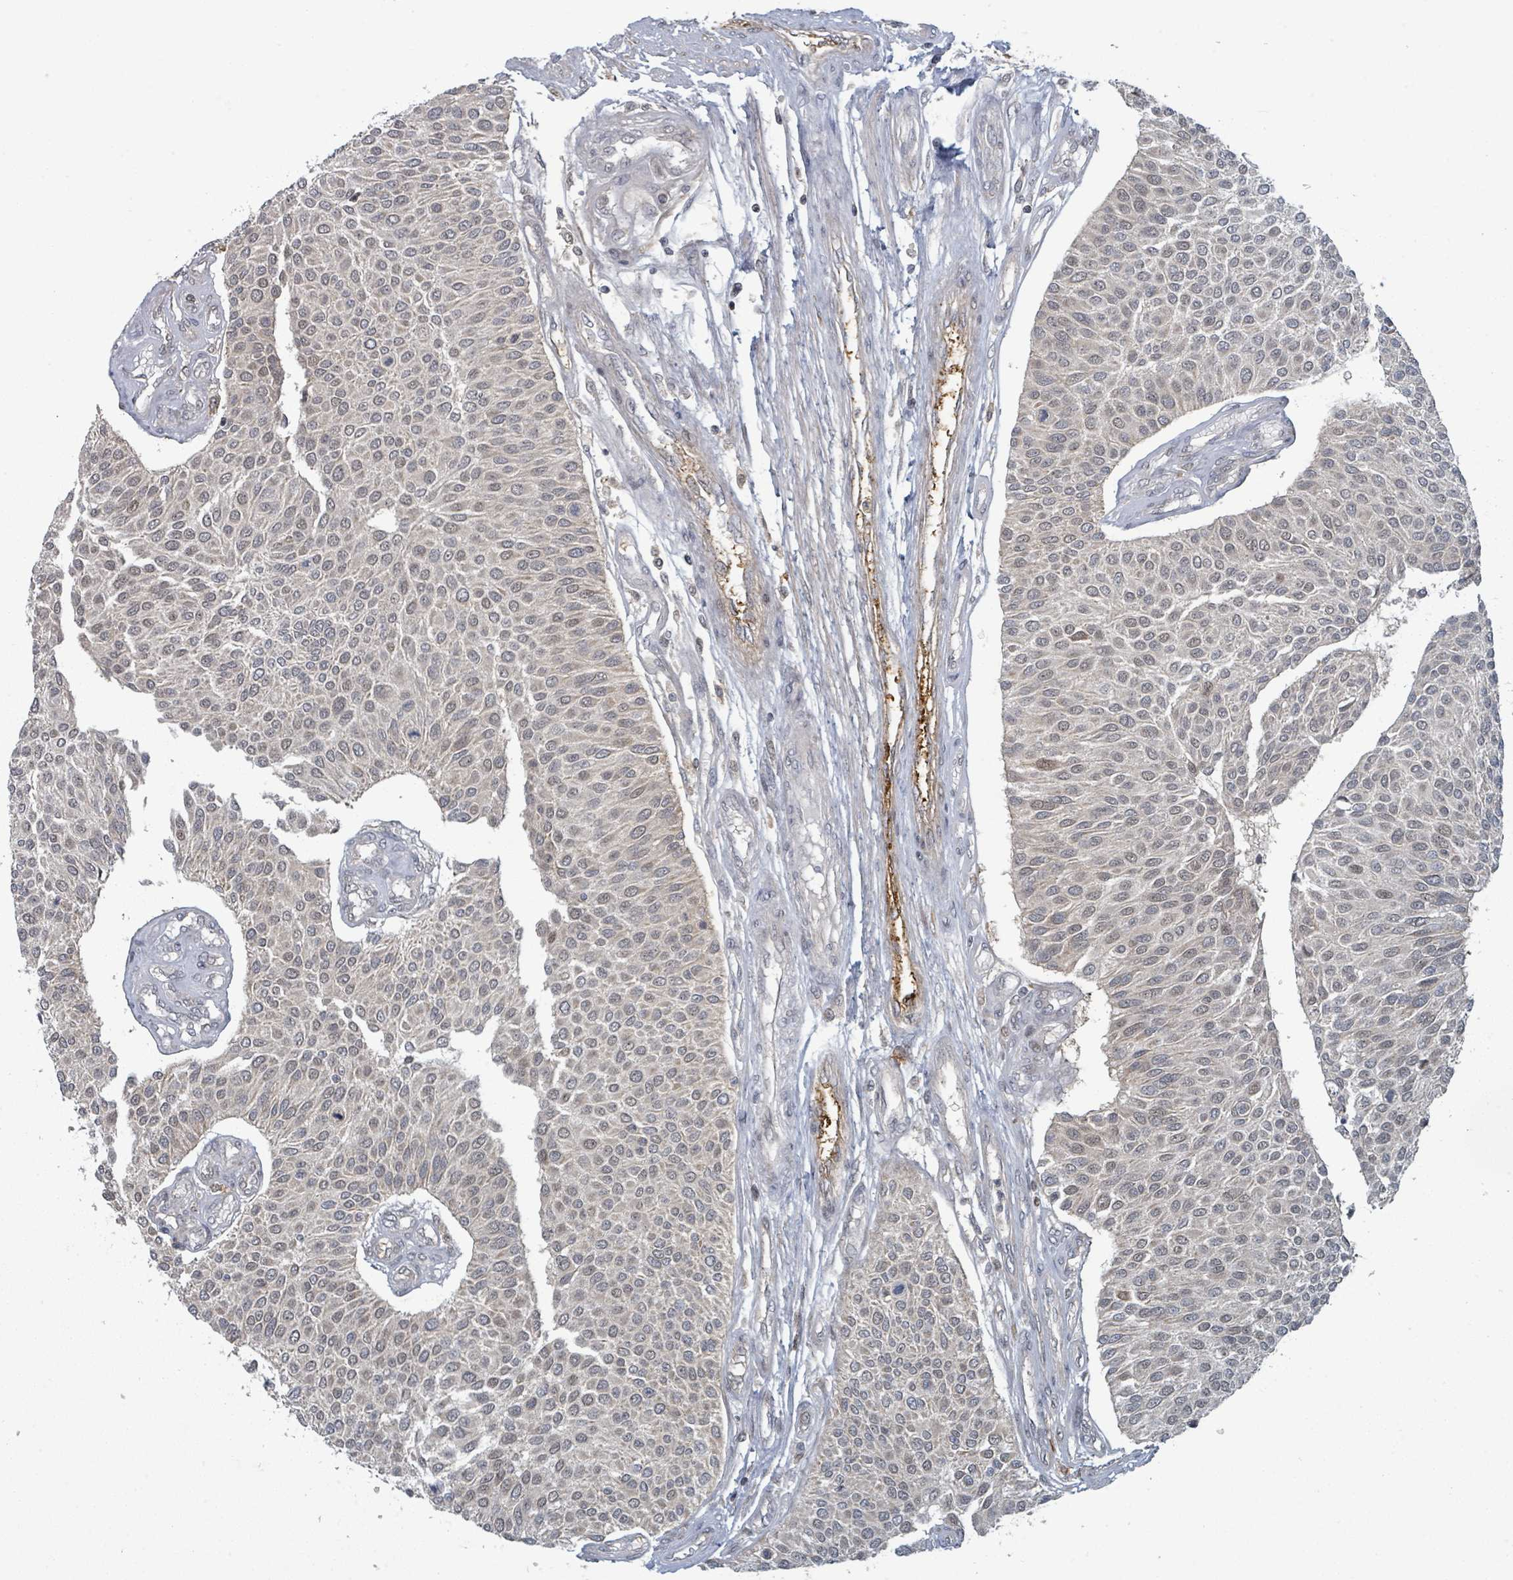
{"staining": {"intensity": "weak", "quantity": "<25%", "location": "nuclear"}, "tissue": "urothelial cancer", "cell_type": "Tumor cells", "image_type": "cancer", "snomed": [{"axis": "morphology", "description": "Urothelial carcinoma, NOS"}, {"axis": "topography", "description": "Urinary bladder"}], "caption": "This is an immunohistochemistry (IHC) photomicrograph of transitional cell carcinoma. There is no positivity in tumor cells.", "gene": "GTF3C1", "patient": {"sex": "male", "age": 55}}